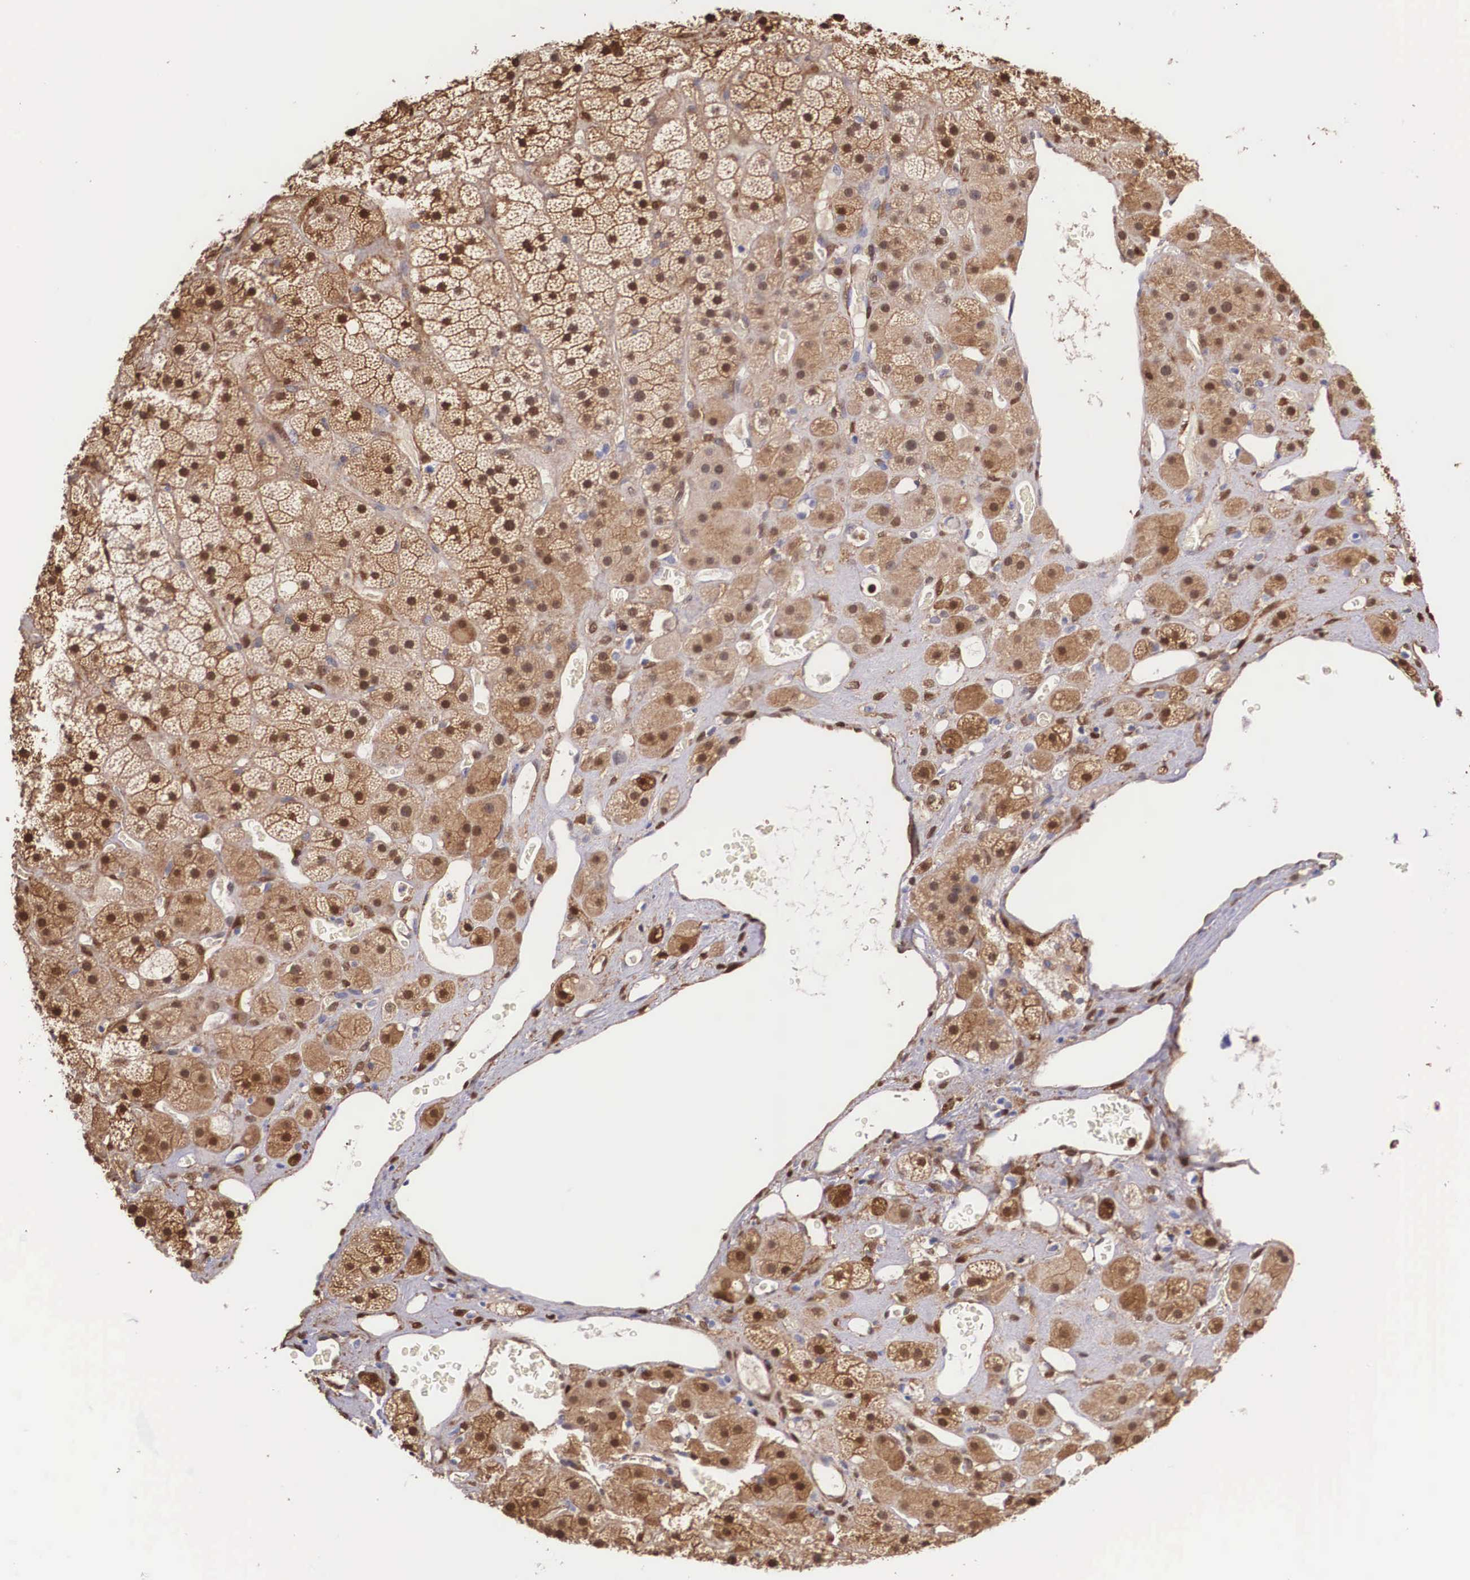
{"staining": {"intensity": "strong", "quantity": ">75%", "location": "cytoplasmic/membranous,nuclear"}, "tissue": "adrenal gland", "cell_type": "Glandular cells", "image_type": "normal", "snomed": [{"axis": "morphology", "description": "Normal tissue, NOS"}, {"axis": "topography", "description": "Adrenal gland"}], "caption": "Immunohistochemical staining of unremarkable adrenal gland shows high levels of strong cytoplasmic/membranous,nuclear positivity in approximately >75% of glandular cells.", "gene": "LGALS1", "patient": {"sex": "male", "age": 57}}